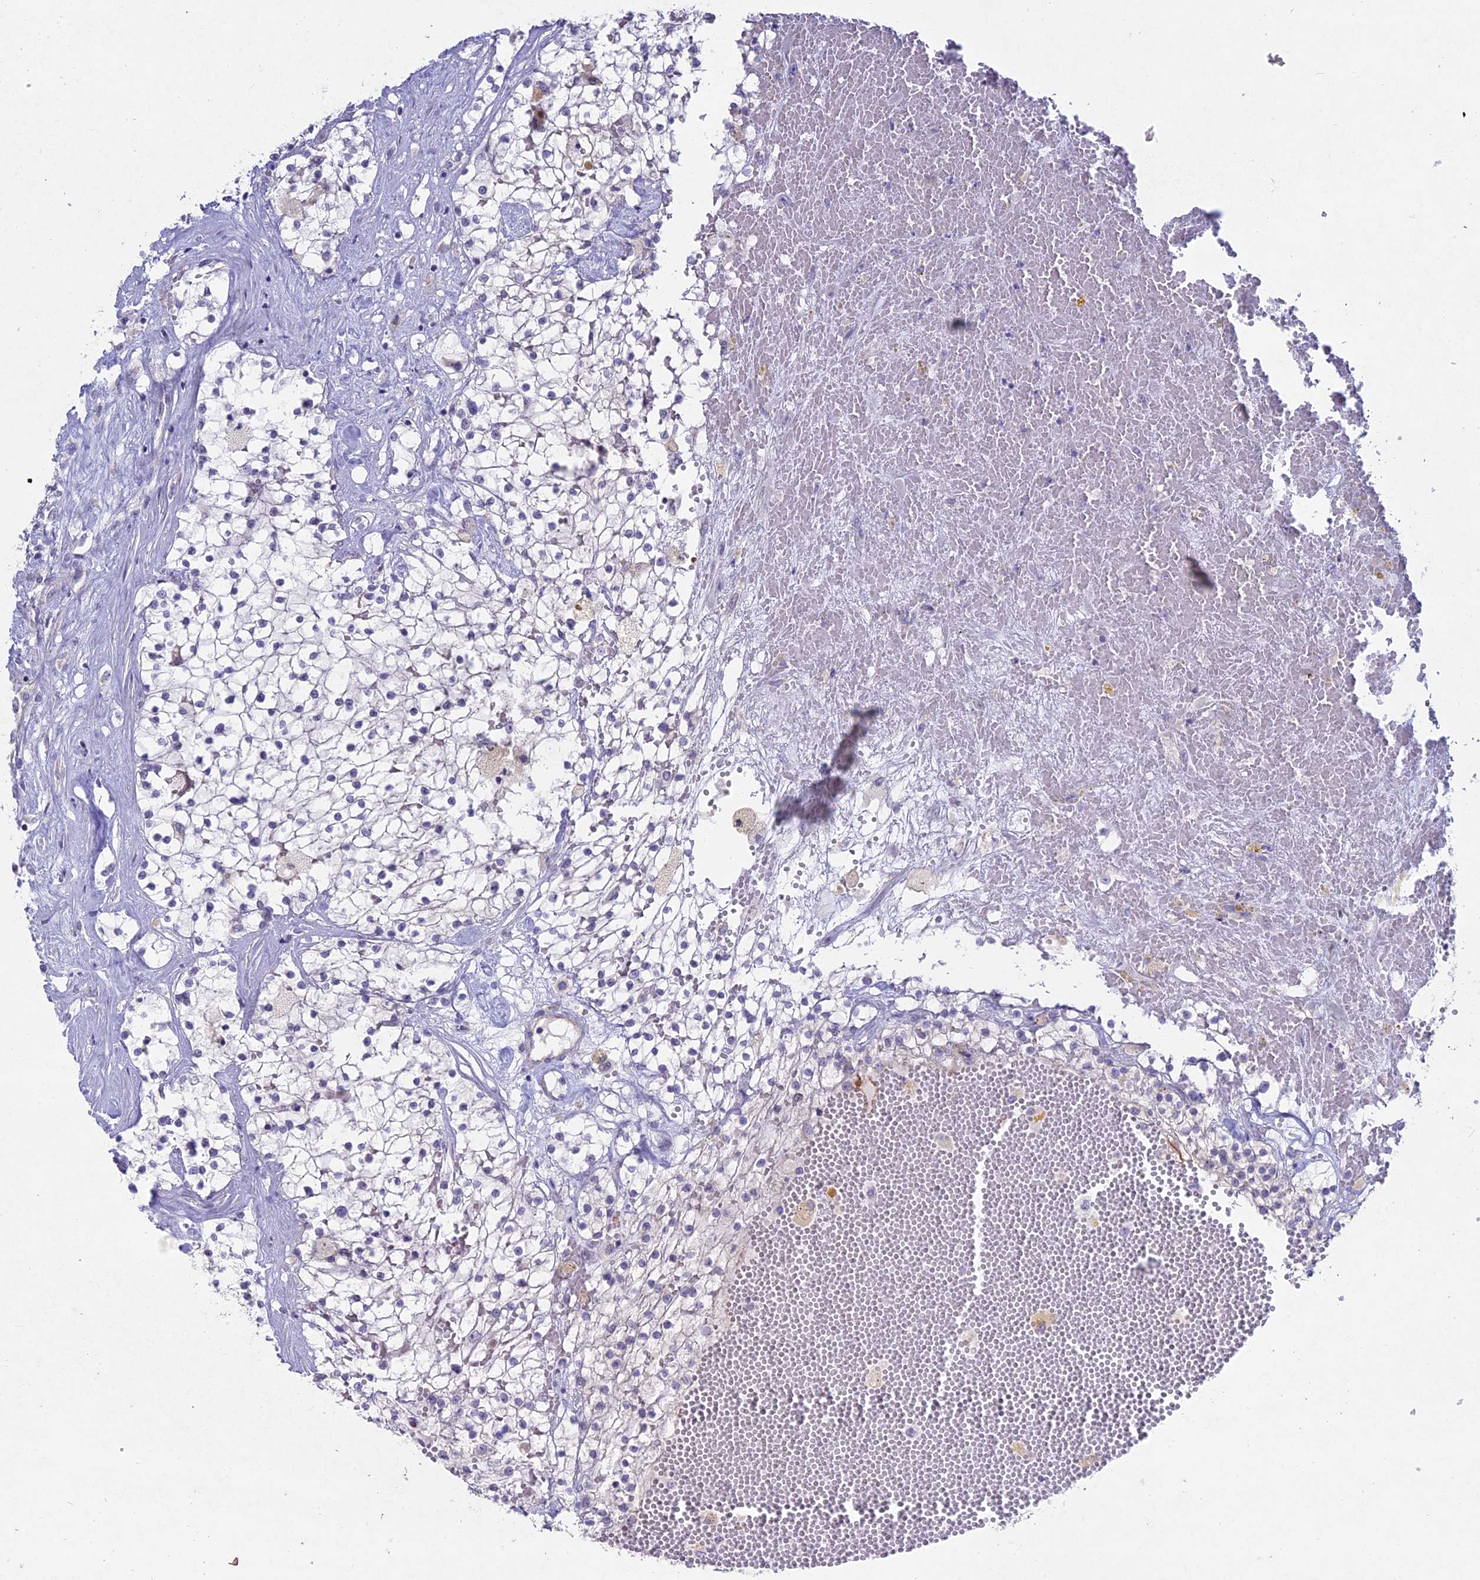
{"staining": {"intensity": "negative", "quantity": "none", "location": "none"}, "tissue": "renal cancer", "cell_type": "Tumor cells", "image_type": "cancer", "snomed": [{"axis": "morphology", "description": "Normal tissue, NOS"}, {"axis": "morphology", "description": "Adenocarcinoma, NOS"}, {"axis": "topography", "description": "Kidney"}], "caption": "Tumor cells show no significant staining in renal cancer.", "gene": "MYO5B", "patient": {"sex": "male", "age": 68}}